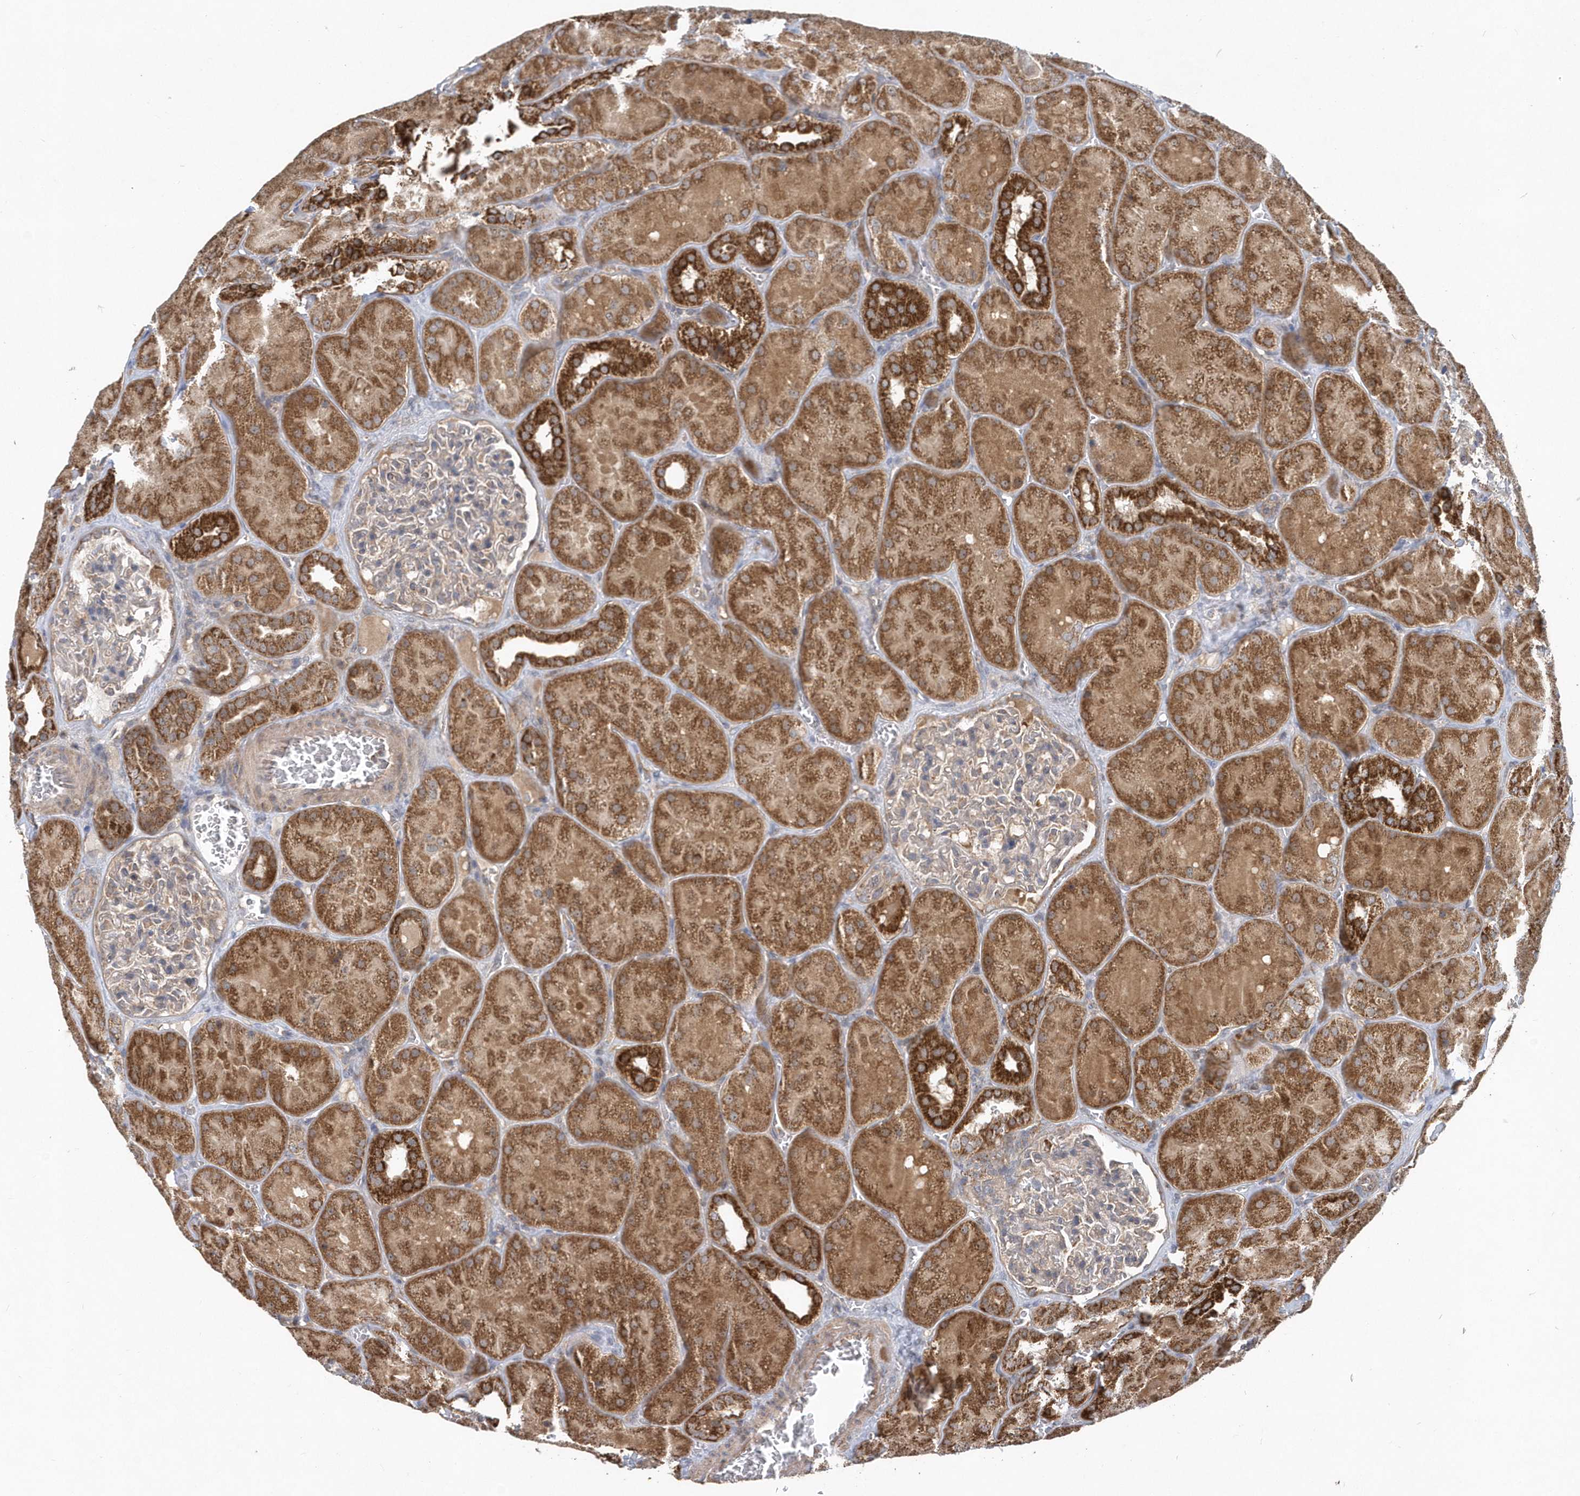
{"staining": {"intensity": "weak", "quantity": "<25%", "location": "cytoplasmic/membranous"}, "tissue": "kidney", "cell_type": "Cells in glomeruli", "image_type": "normal", "snomed": [{"axis": "morphology", "description": "Normal tissue, NOS"}, {"axis": "topography", "description": "Kidney"}], "caption": "This is an immunohistochemistry histopathology image of normal kidney. There is no expression in cells in glomeruli.", "gene": "PPP1R7", "patient": {"sex": "male", "age": 28}}